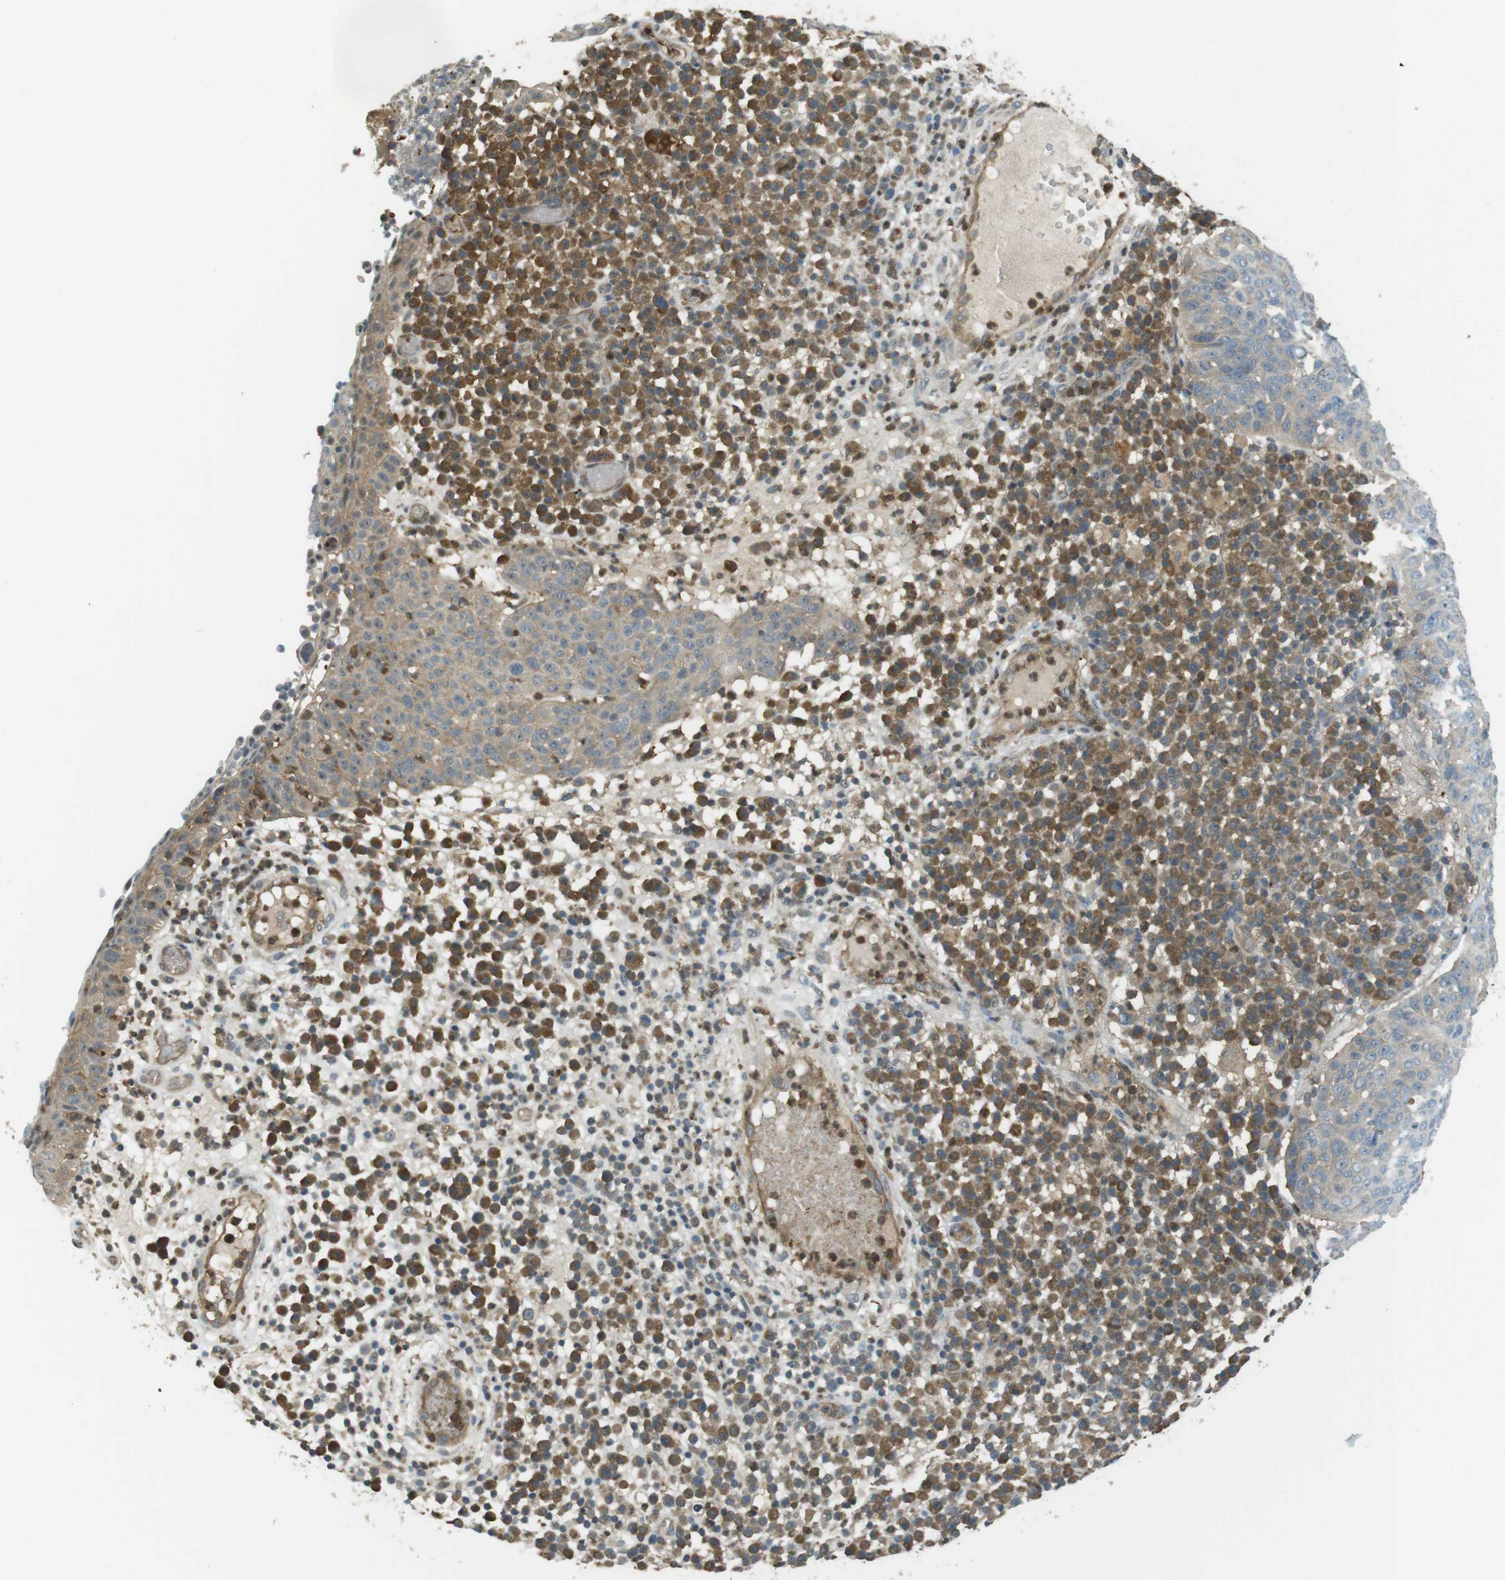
{"staining": {"intensity": "weak", "quantity": ">75%", "location": "cytoplasmic/membranous"}, "tissue": "skin cancer", "cell_type": "Tumor cells", "image_type": "cancer", "snomed": [{"axis": "morphology", "description": "Squamous cell carcinoma in situ, NOS"}, {"axis": "morphology", "description": "Squamous cell carcinoma, NOS"}, {"axis": "topography", "description": "Skin"}], "caption": "This is a micrograph of immunohistochemistry (IHC) staining of skin squamous cell carcinoma, which shows weak expression in the cytoplasmic/membranous of tumor cells.", "gene": "LRRC3B", "patient": {"sex": "male", "age": 93}}